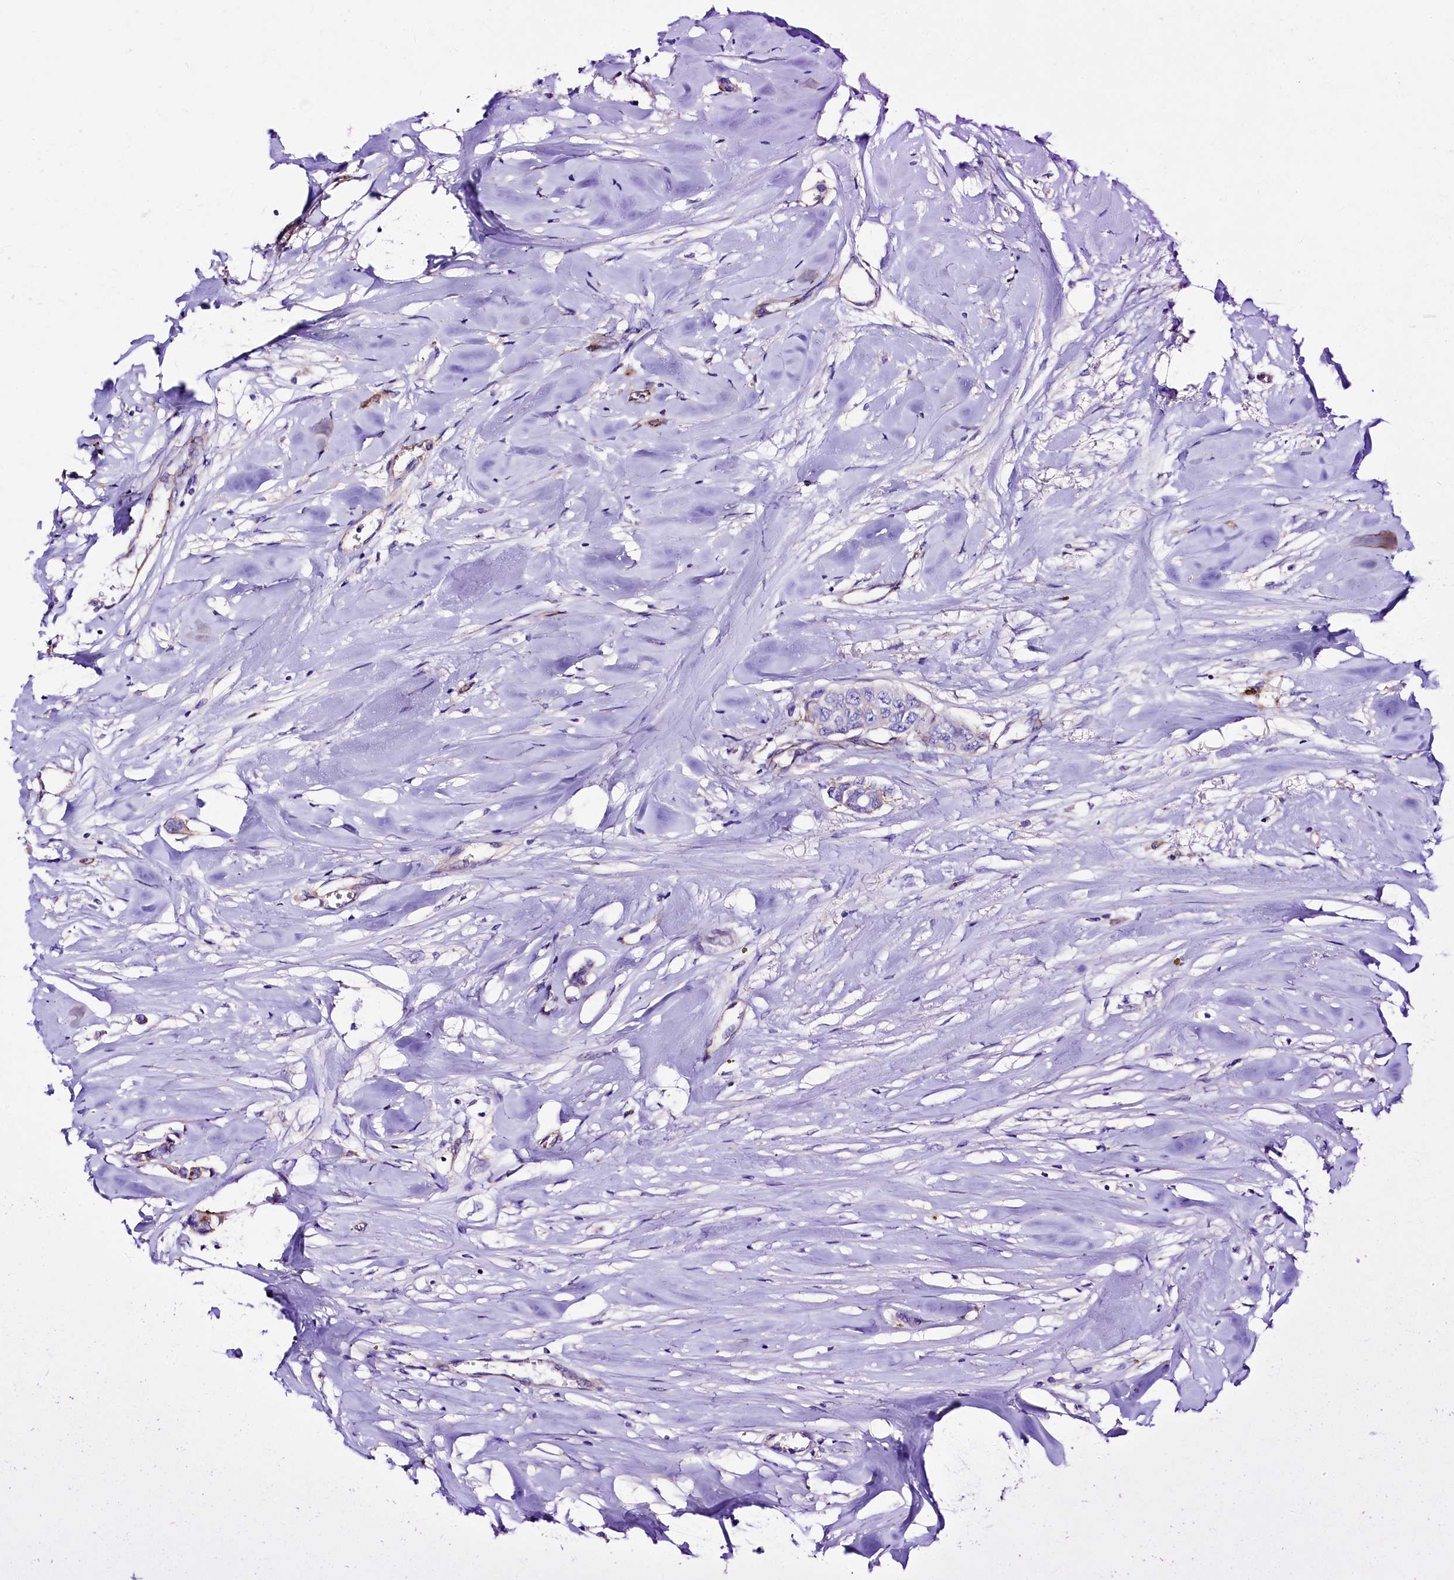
{"staining": {"intensity": "negative", "quantity": "none", "location": "none"}, "tissue": "breast cancer", "cell_type": "Tumor cells", "image_type": "cancer", "snomed": [{"axis": "morphology", "description": "Duct carcinoma"}, {"axis": "topography", "description": "Breast"}], "caption": "Tumor cells show no significant protein staining in breast invasive ductal carcinoma. Nuclei are stained in blue.", "gene": "SLF1", "patient": {"sex": "female", "age": 80}}